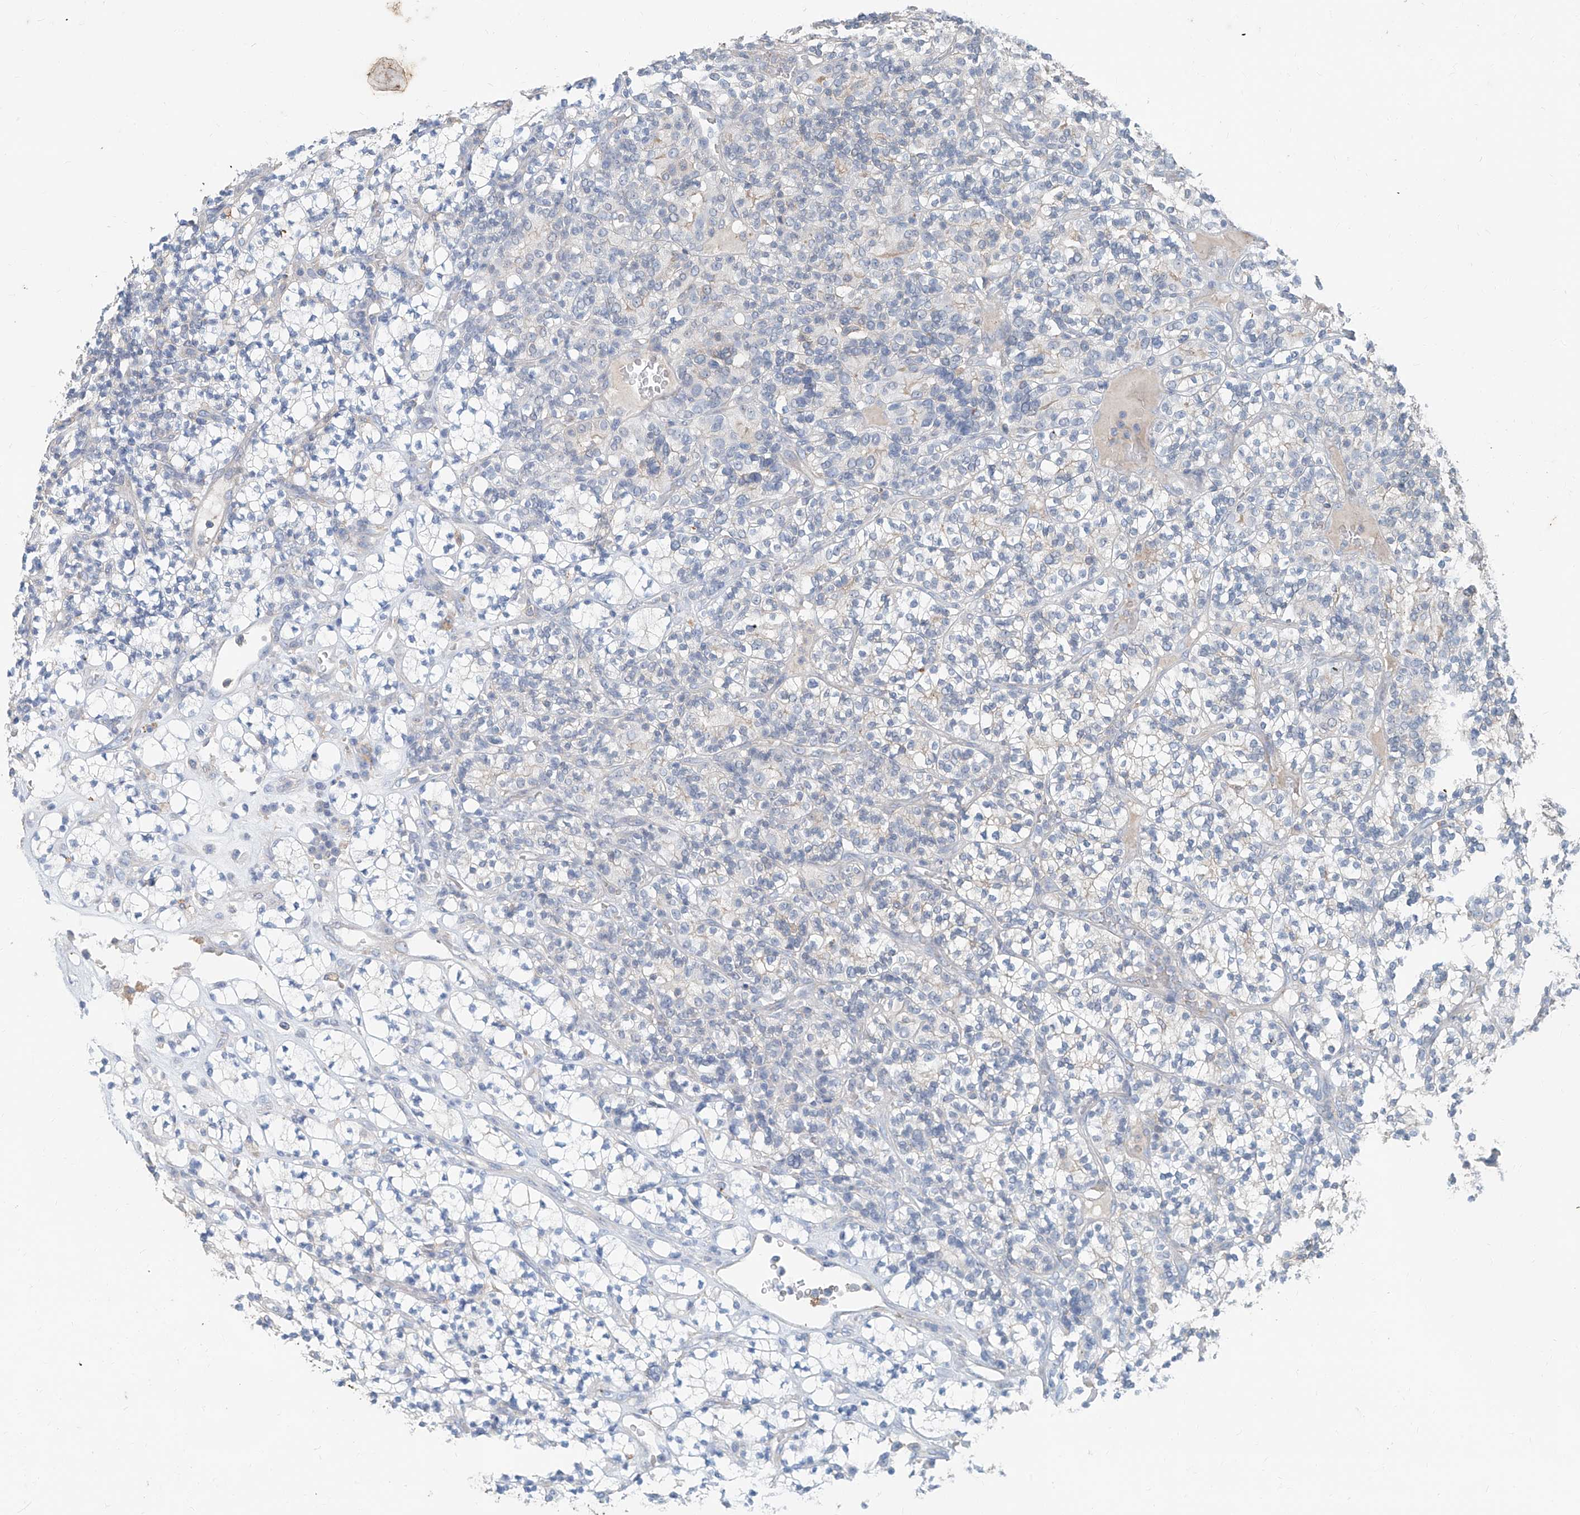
{"staining": {"intensity": "negative", "quantity": "none", "location": "none"}, "tissue": "renal cancer", "cell_type": "Tumor cells", "image_type": "cancer", "snomed": [{"axis": "morphology", "description": "Adenocarcinoma, NOS"}, {"axis": "topography", "description": "Kidney"}], "caption": "Immunohistochemical staining of human adenocarcinoma (renal) displays no significant expression in tumor cells. Nuclei are stained in blue.", "gene": "ANKRD34A", "patient": {"sex": "male", "age": 77}}